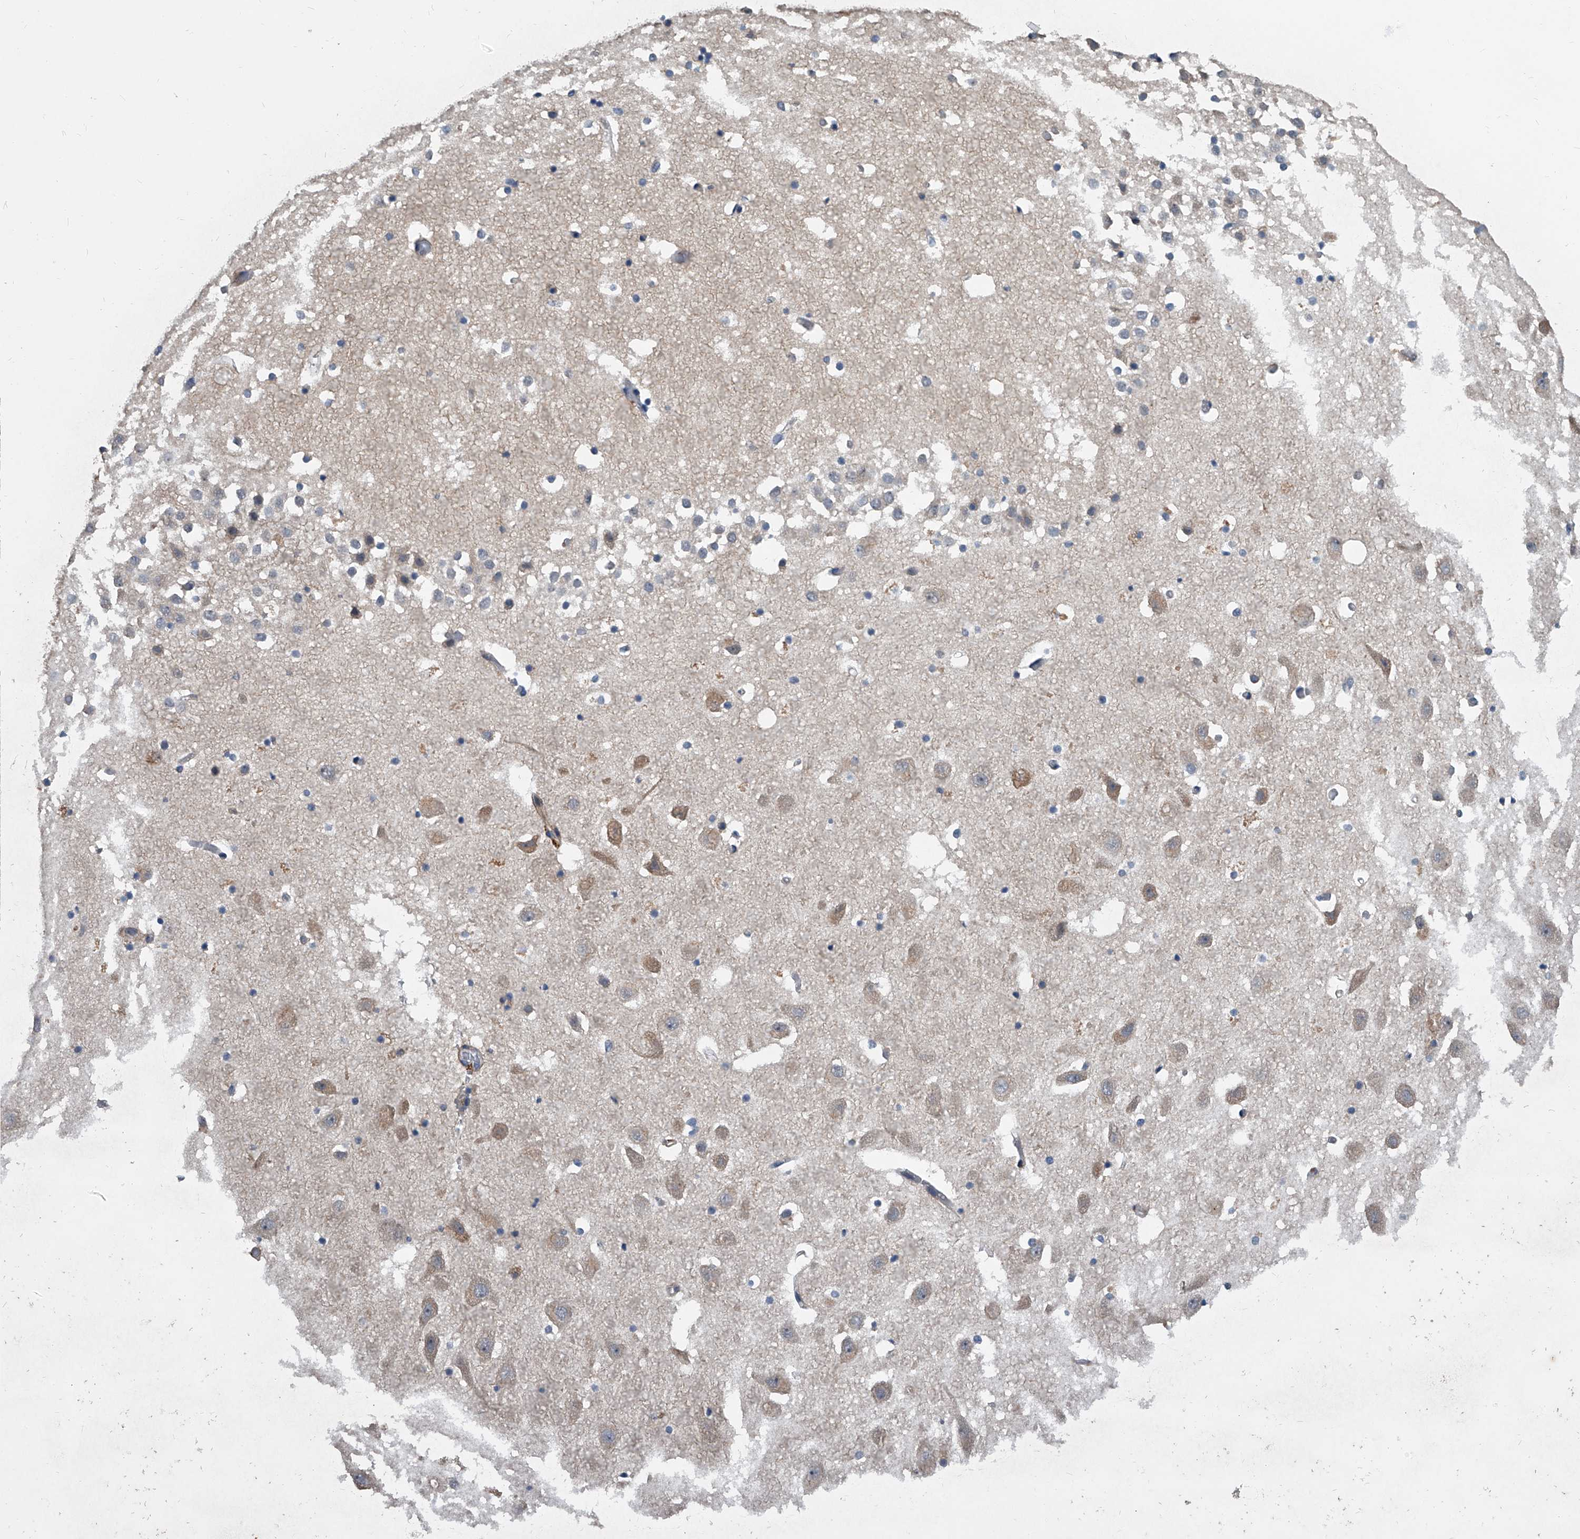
{"staining": {"intensity": "negative", "quantity": "none", "location": "none"}, "tissue": "hippocampus", "cell_type": "Glial cells", "image_type": "normal", "snomed": [{"axis": "morphology", "description": "Normal tissue, NOS"}, {"axis": "topography", "description": "Hippocampus"}], "caption": "Human hippocampus stained for a protein using immunohistochemistry displays no positivity in glial cells.", "gene": "PHACTR1", "patient": {"sex": "female", "age": 52}}